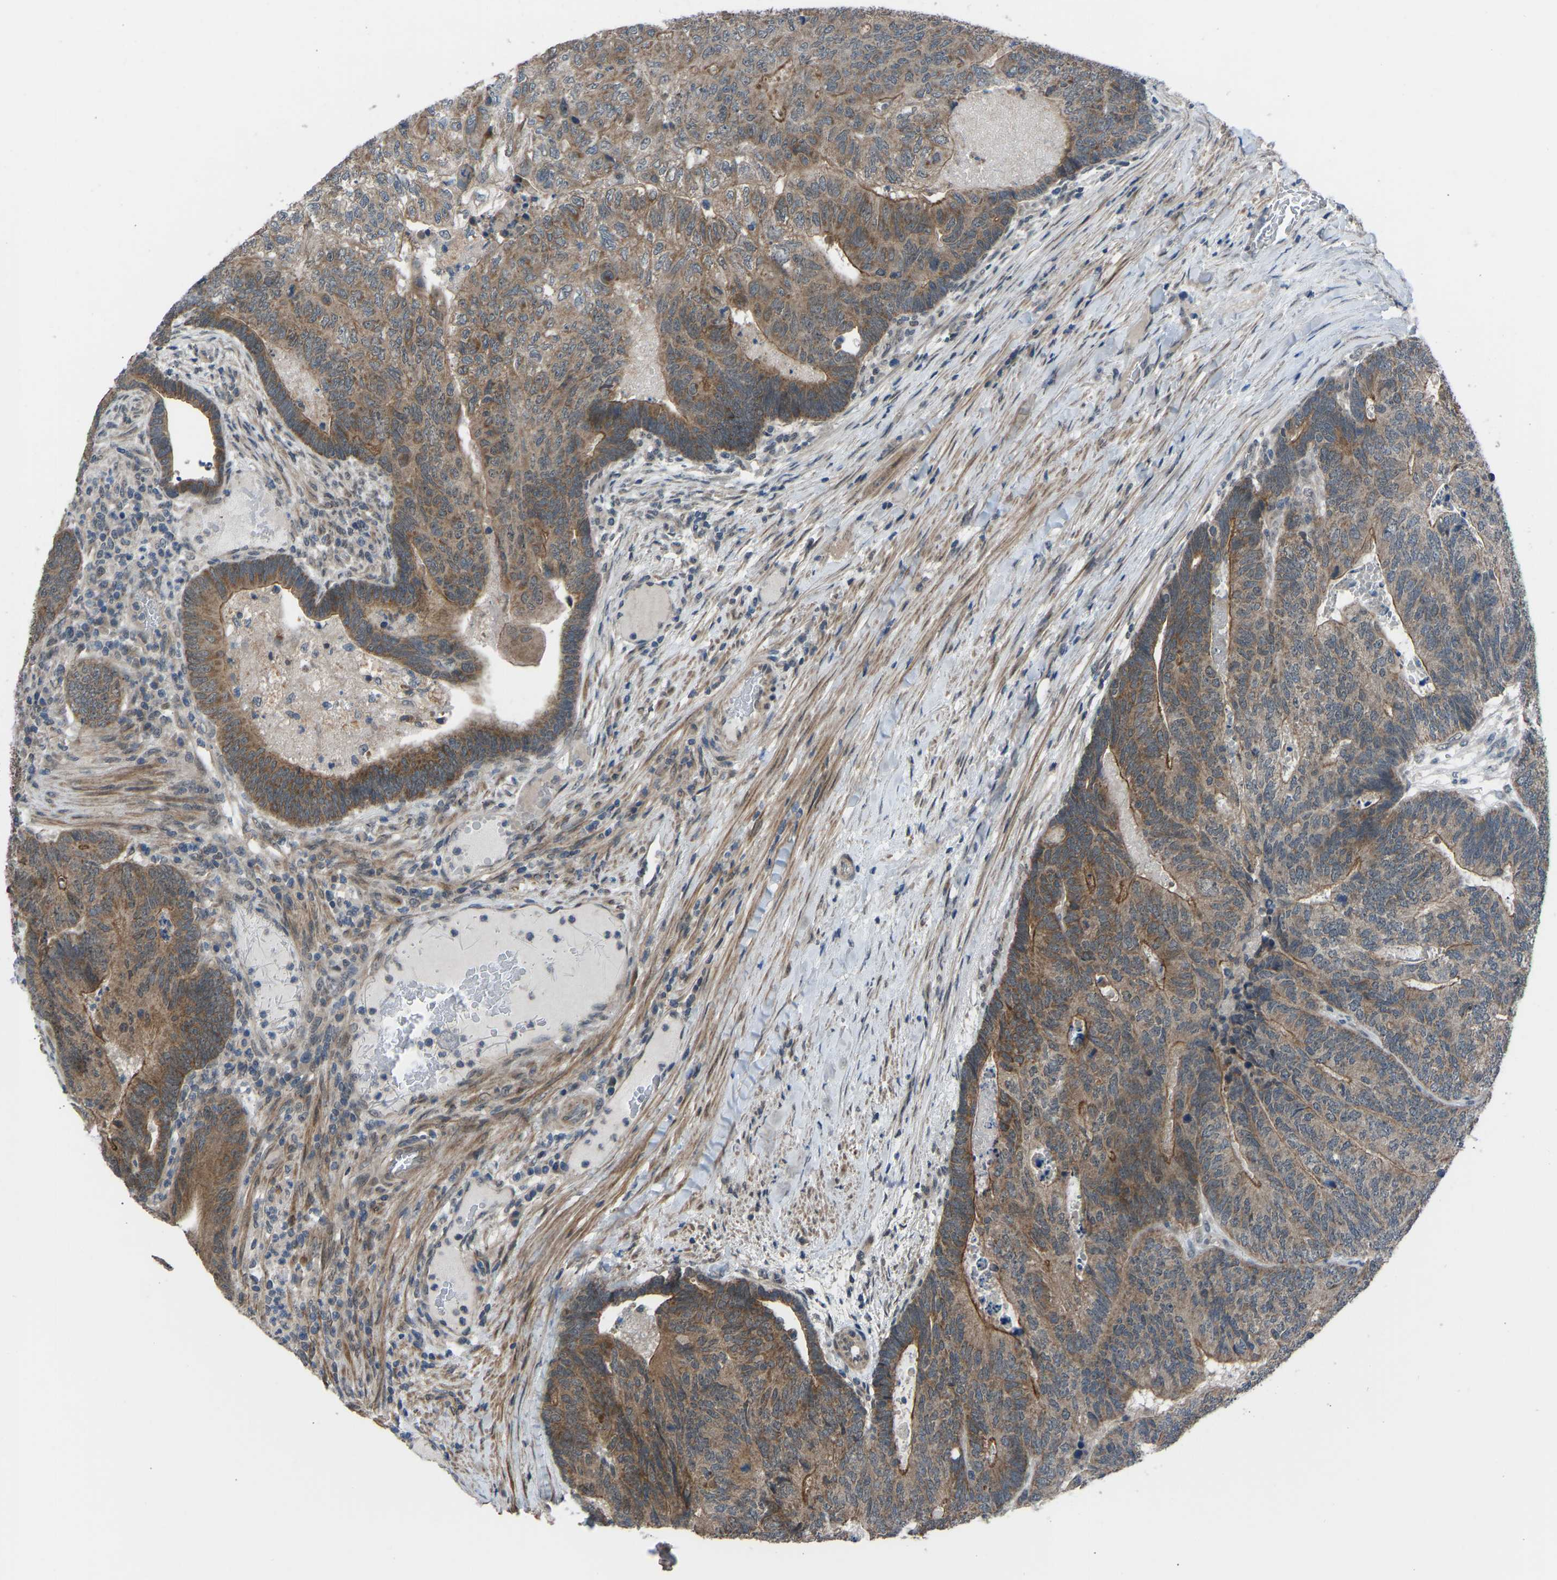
{"staining": {"intensity": "moderate", "quantity": ">75%", "location": "cytoplasmic/membranous"}, "tissue": "colorectal cancer", "cell_type": "Tumor cells", "image_type": "cancer", "snomed": [{"axis": "morphology", "description": "Adenocarcinoma, NOS"}, {"axis": "topography", "description": "Colon"}], "caption": "Human adenocarcinoma (colorectal) stained with a brown dye demonstrates moderate cytoplasmic/membranous positive positivity in approximately >75% of tumor cells.", "gene": "CDK2AP1", "patient": {"sex": "female", "age": 67}}